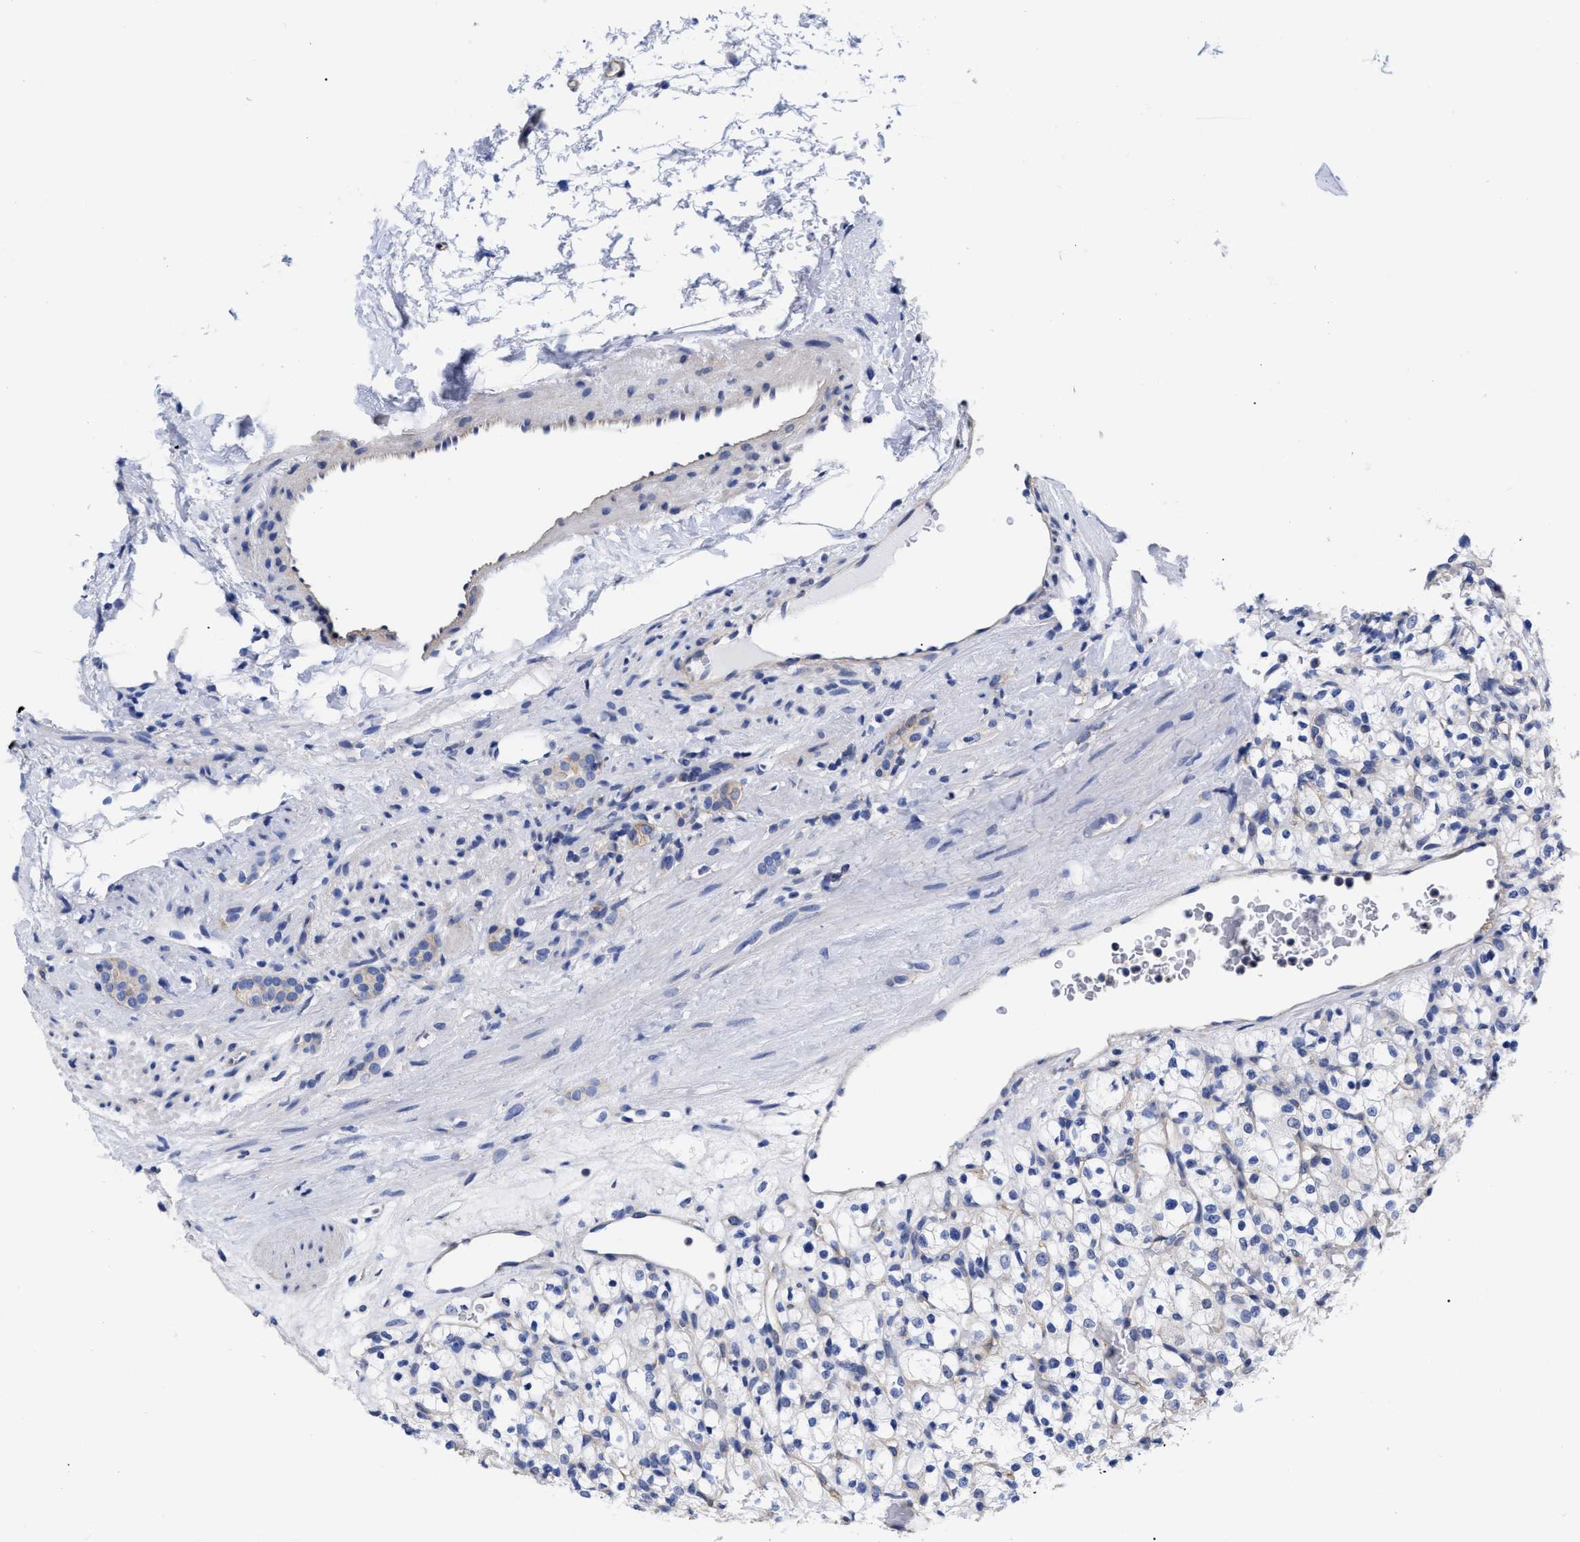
{"staining": {"intensity": "negative", "quantity": "none", "location": "none"}, "tissue": "renal cancer", "cell_type": "Tumor cells", "image_type": "cancer", "snomed": [{"axis": "morphology", "description": "Normal tissue, NOS"}, {"axis": "morphology", "description": "Adenocarcinoma, NOS"}, {"axis": "topography", "description": "Kidney"}], "caption": "This image is of renal cancer (adenocarcinoma) stained with IHC to label a protein in brown with the nuclei are counter-stained blue. There is no positivity in tumor cells.", "gene": "IRAG2", "patient": {"sex": "female", "age": 72}}